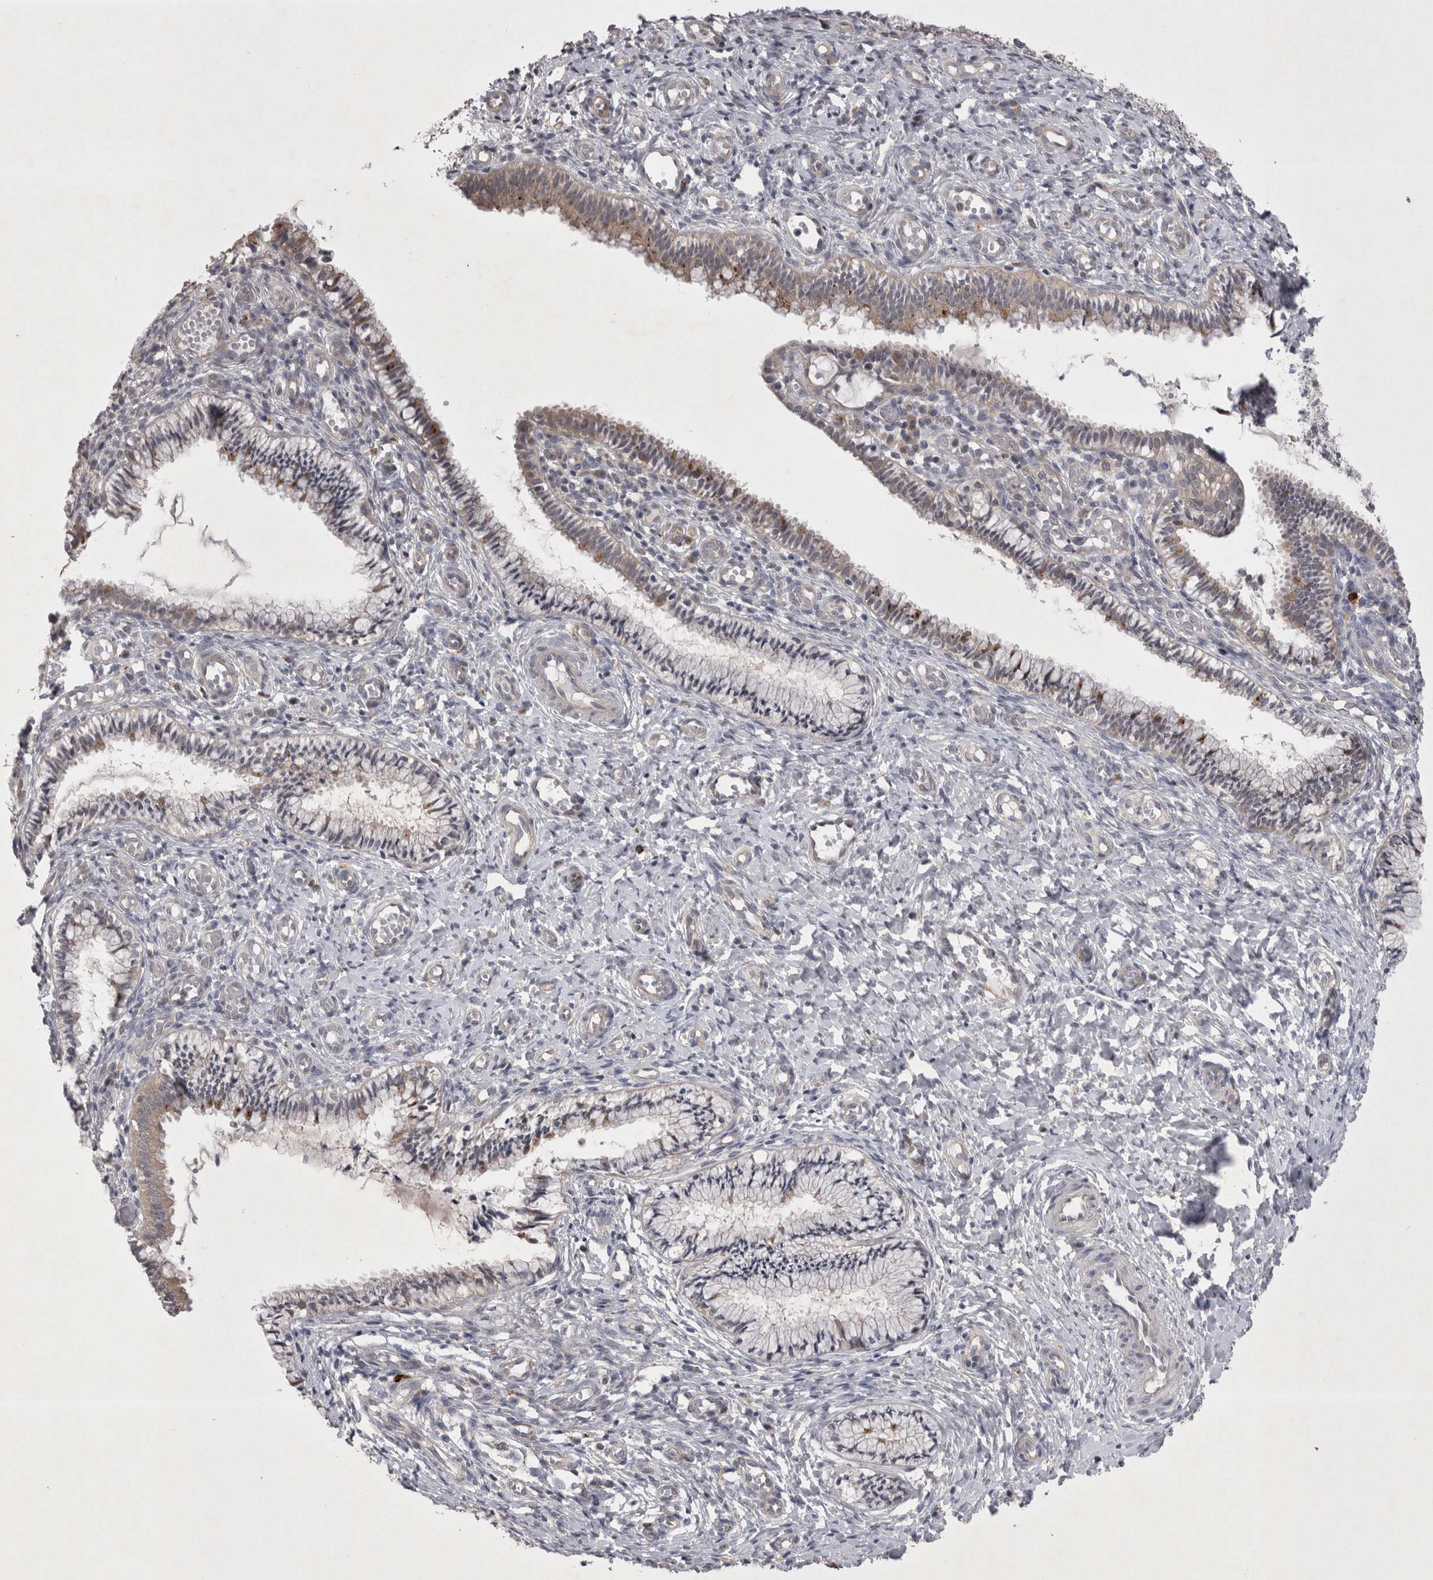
{"staining": {"intensity": "weak", "quantity": "25%-75%", "location": "cytoplasmic/membranous"}, "tissue": "cervix", "cell_type": "Glandular cells", "image_type": "normal", "snomed": [{"axis": "morphology", "description": "Normal tissue, NOS"}, {"axis": "topography", "description": "Cervix"}], "caption": "About 25%-75% of glandular cells in normal human cervix reveal weak cytoplasmic/membranous protein staining as visualized by brown immunohistochemical staining.", "gene": "CTBS", "patient": {"sex": "female", "age": 27}}